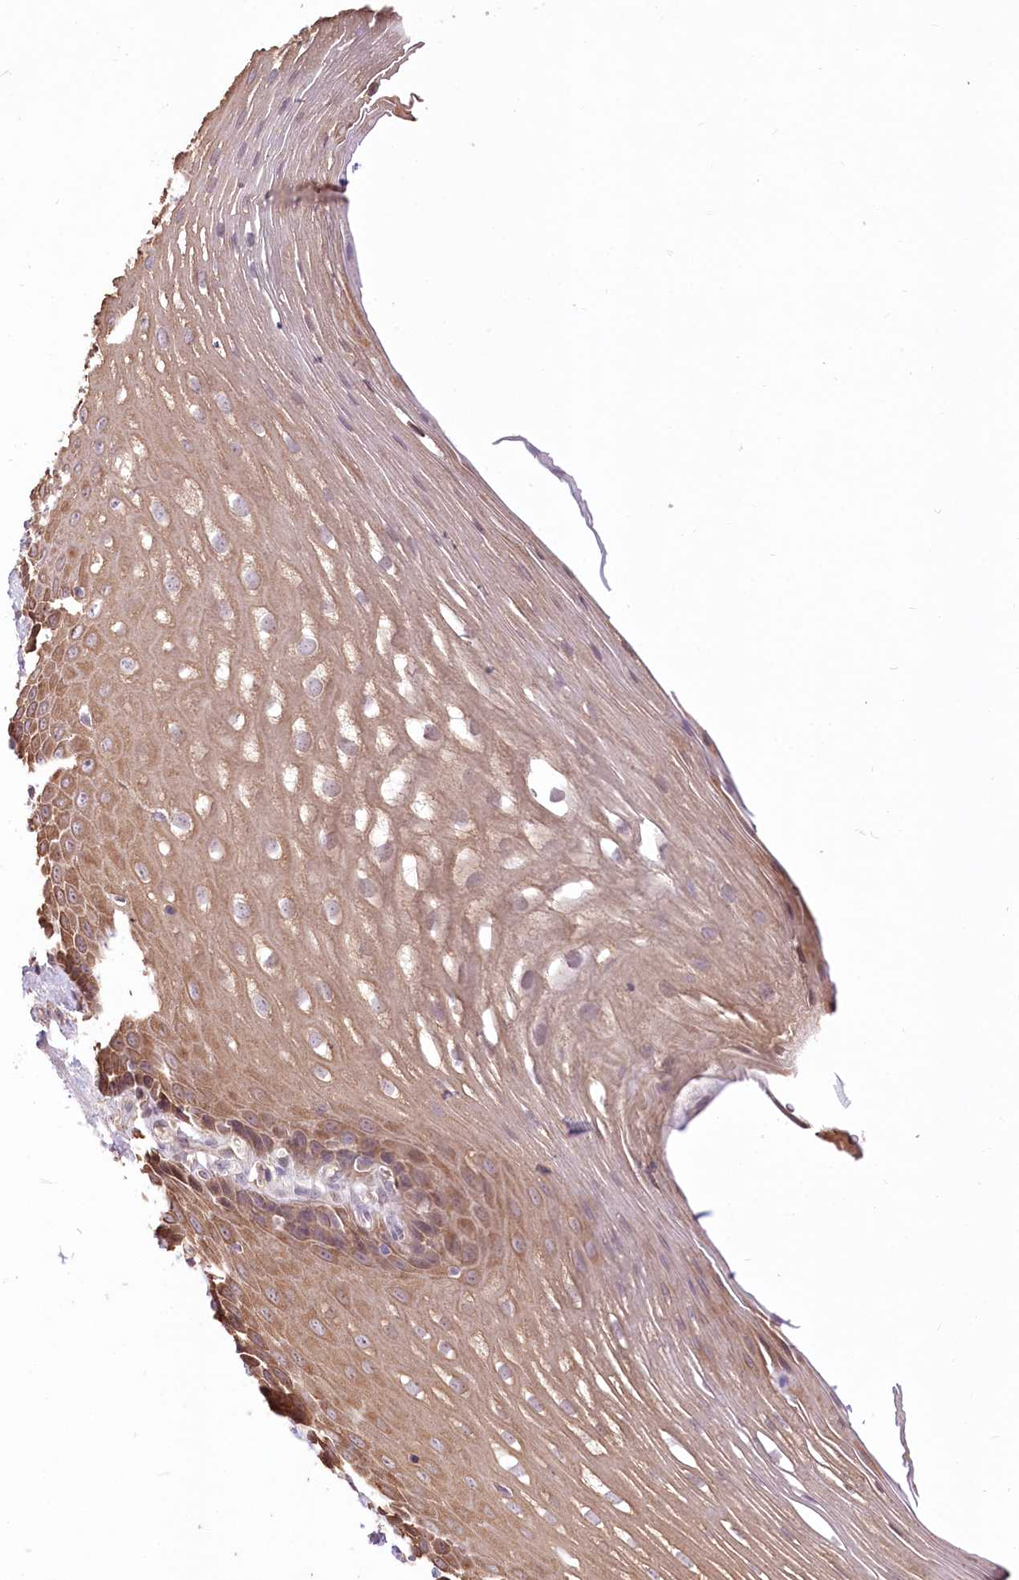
{"staining": {"intensity": "moderate", "quantity": ">75%", "location": "cytoplasmic/membranous"}, "tissue": "esophagus", "cell_type": "Squamous epithelial cells", "image_type": "normal", "snomed": [{"axis": "morphology", "description": "Normal tissue, NOS"}, {"axis": "topography", "description": "Esophagus"}], "caption": "A histopathology image of human esophagus stained for a protein reveals moderate cytoplasmic/membranous brown staining in squamous epithelial cells.", "gene": "R3HDM2", "patient": {"sex": "male", "age": 62}}